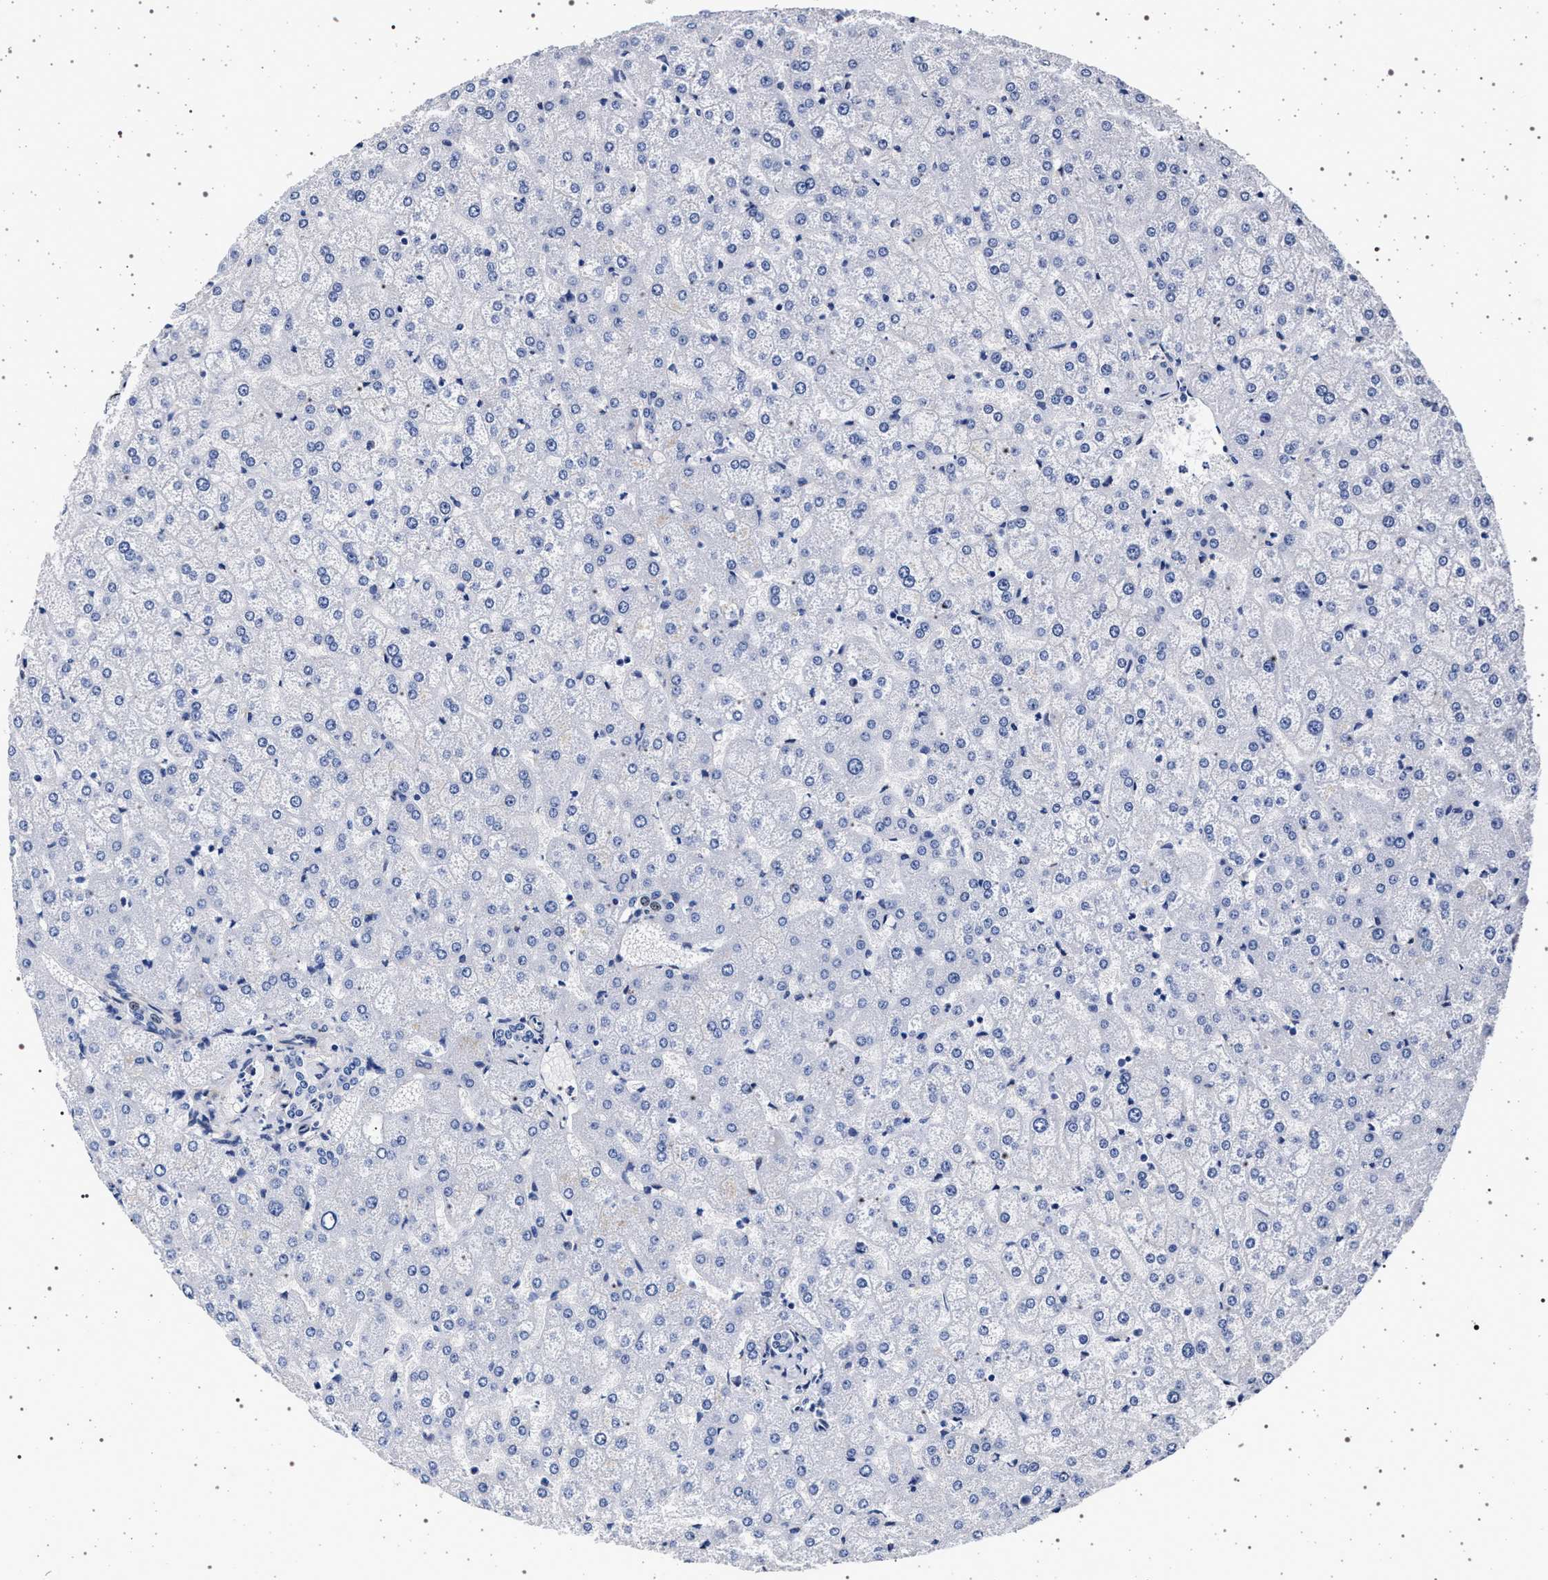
{"staining": {"intensity": "negative", "quantity": "none", "location": "none"}, "tissue": "liver", "cell_type": "Cholangiocytes", "image_type": "normal", "snomed": [{"axis": "morphology", "description": "Normal tissue, NOS"}, {"axis": "topography", "description": "Liver"}], "caption": "The photomicrograph demonstrates no significant expression in cholangiocytes of liver. (DAB immunohistochemistry with hematoxylin counter stain).", "gene": "SLC9A1", "patient": {"sex": "female", "age": 32}}